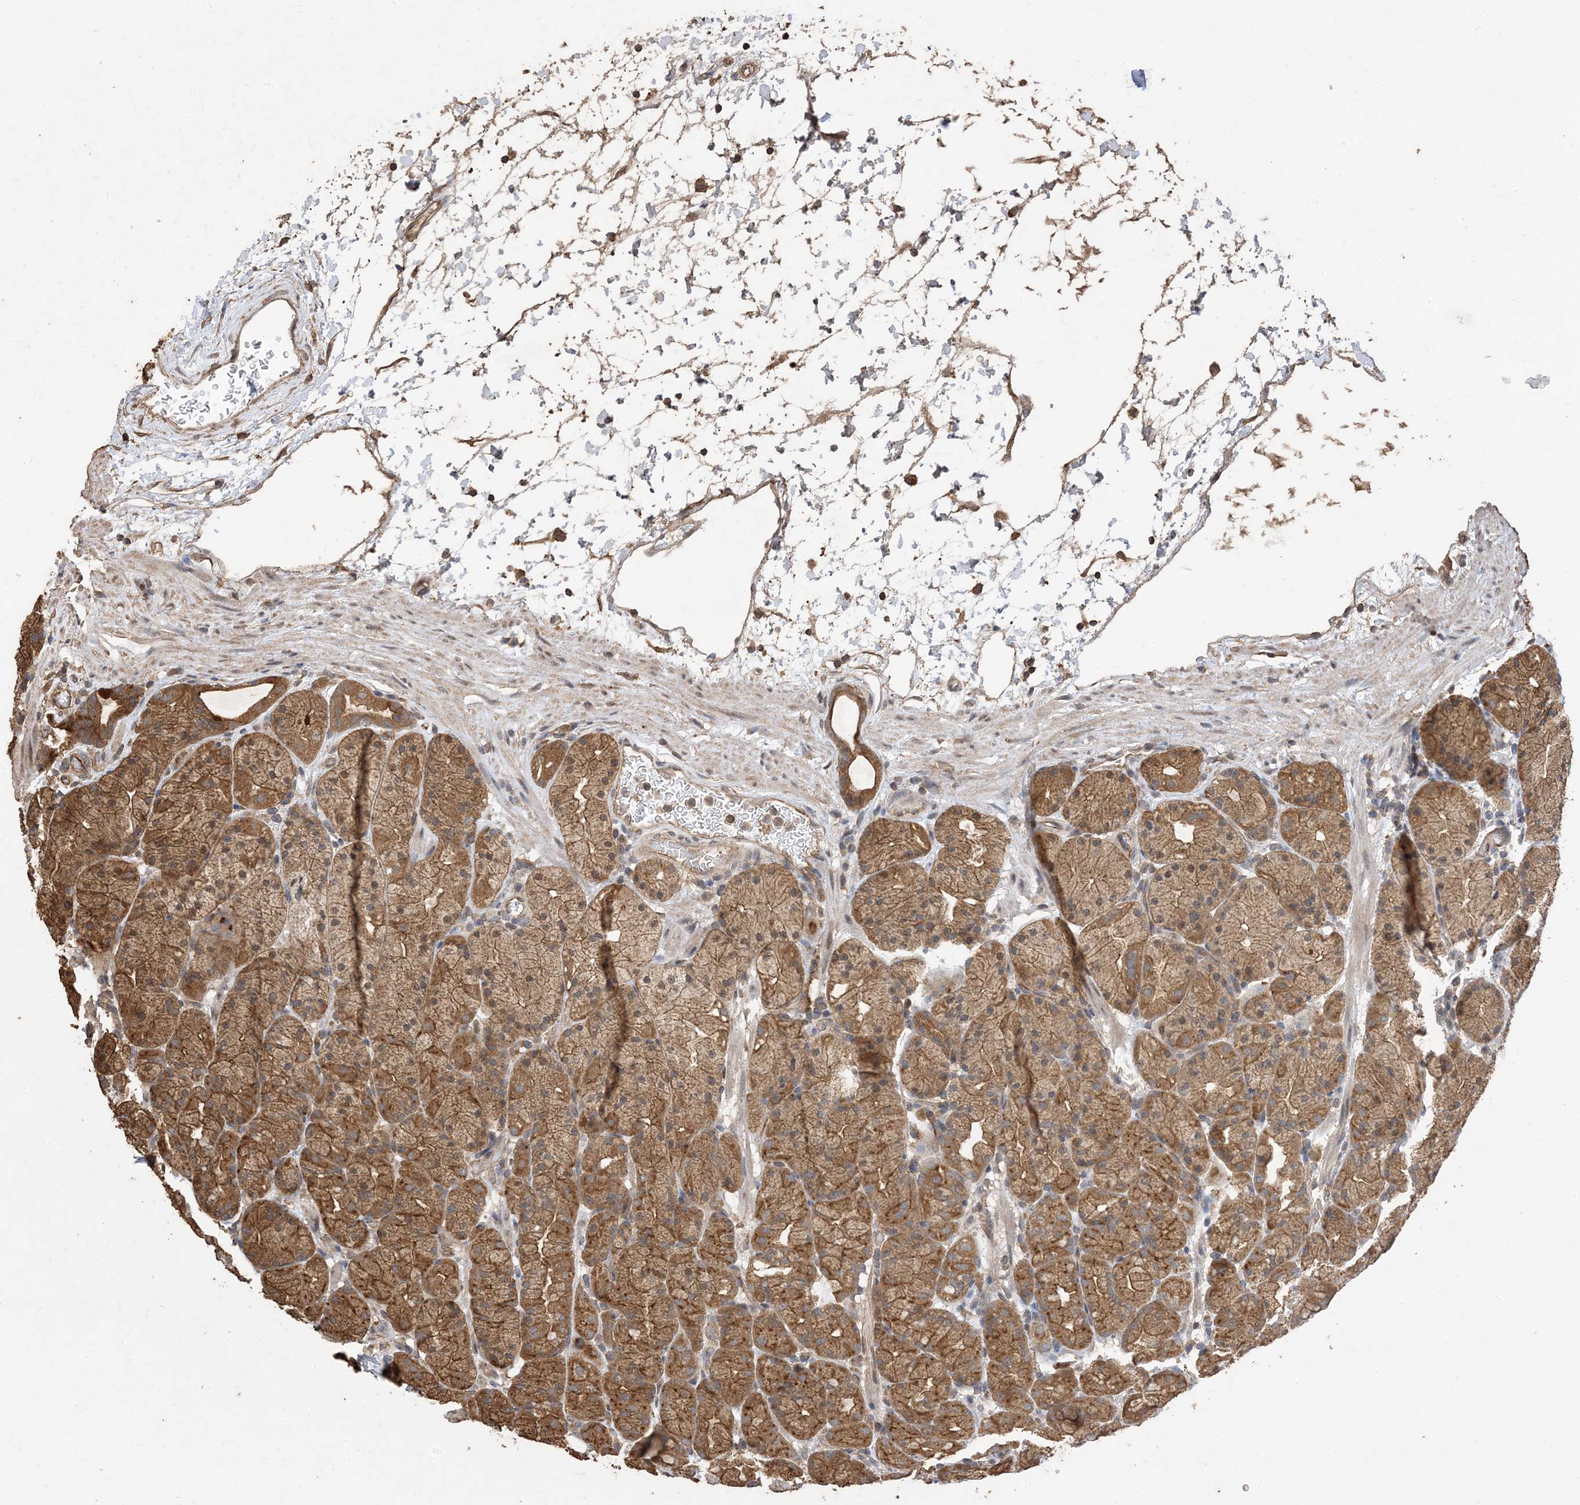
{"staining": {"intensity": "moderate", "quantity": ">75%", "location": "cytoplasmic/membranous"}, "tissue": "stomach", "cell_type": "Glandular cells", "image_type": "normal", "snomed": [{"axis": "morphology", "description": "Normal tissue, NOS"}, {"axis": "topography", "description": "Stomach, upper"}], "caption": "Protein positivity by IHC demonstrates moderate cytoplasmic/membranous expression in about >75% of glandular cells in benign stomach.", "gene": "ZKSCAN5", "patient": {"sex": "male", "age": 48}}